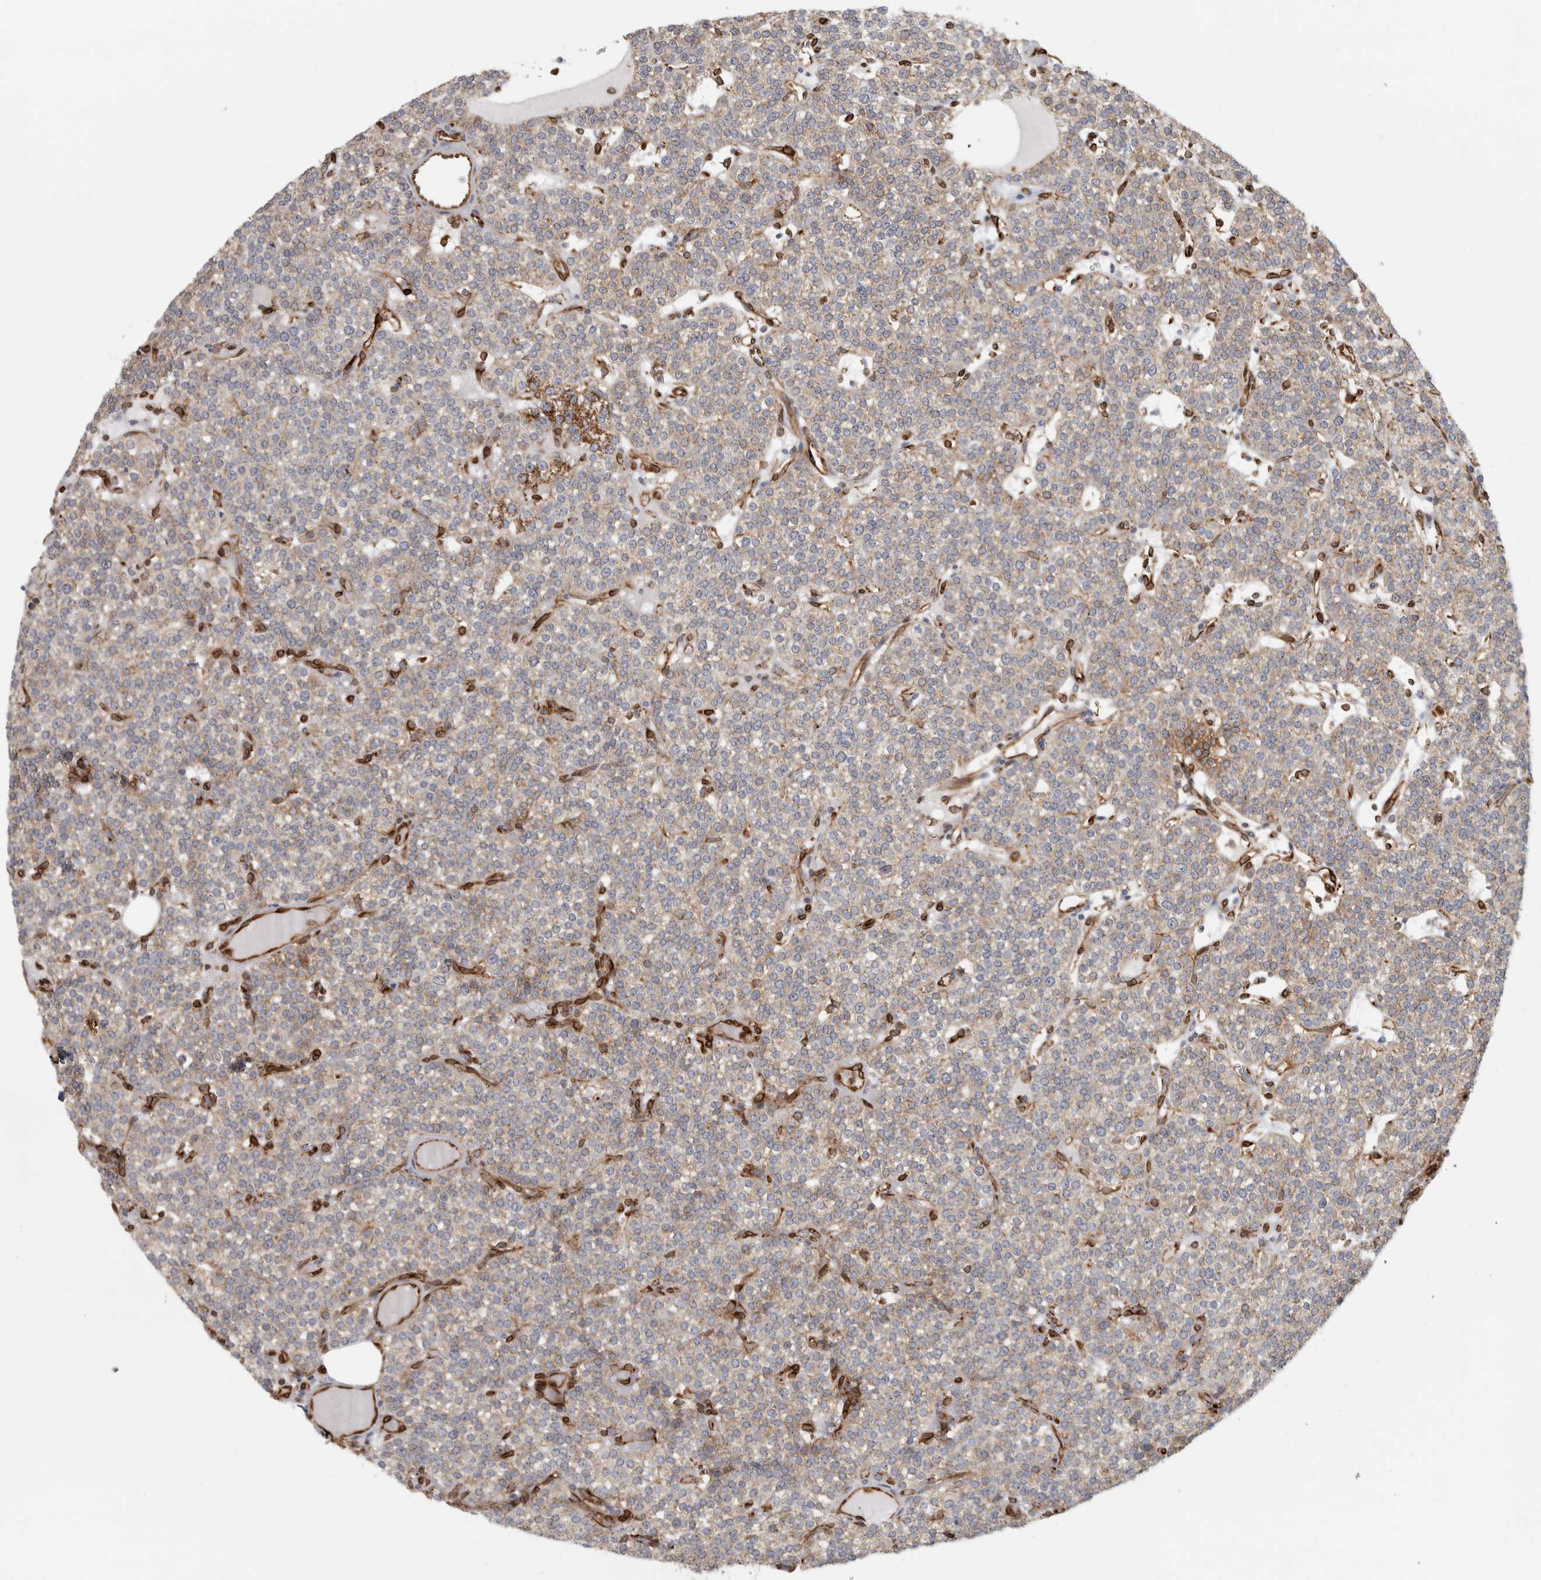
{"staining": {"intensity": "weak", "quantity": "25%-75%", "location": "cytoplasmic/membranous"}, "tissue": "parathyroid gland", "cell_type": "Glandular cells", "image_type": "normal", "snomed": [{"axis": "morphology", "description": "Normal tissue, NOS"}, {"axis": "topography", "description": "Parathyroid gland"}], "caption": "IHC of benign human parathyroid gland exhibits low levels of weak cytoplasmic/membranous positivity in approximately 25%-75% of glandular cells.", "gene": "HLA", "patient": {"sex": "male", "age": 83}}